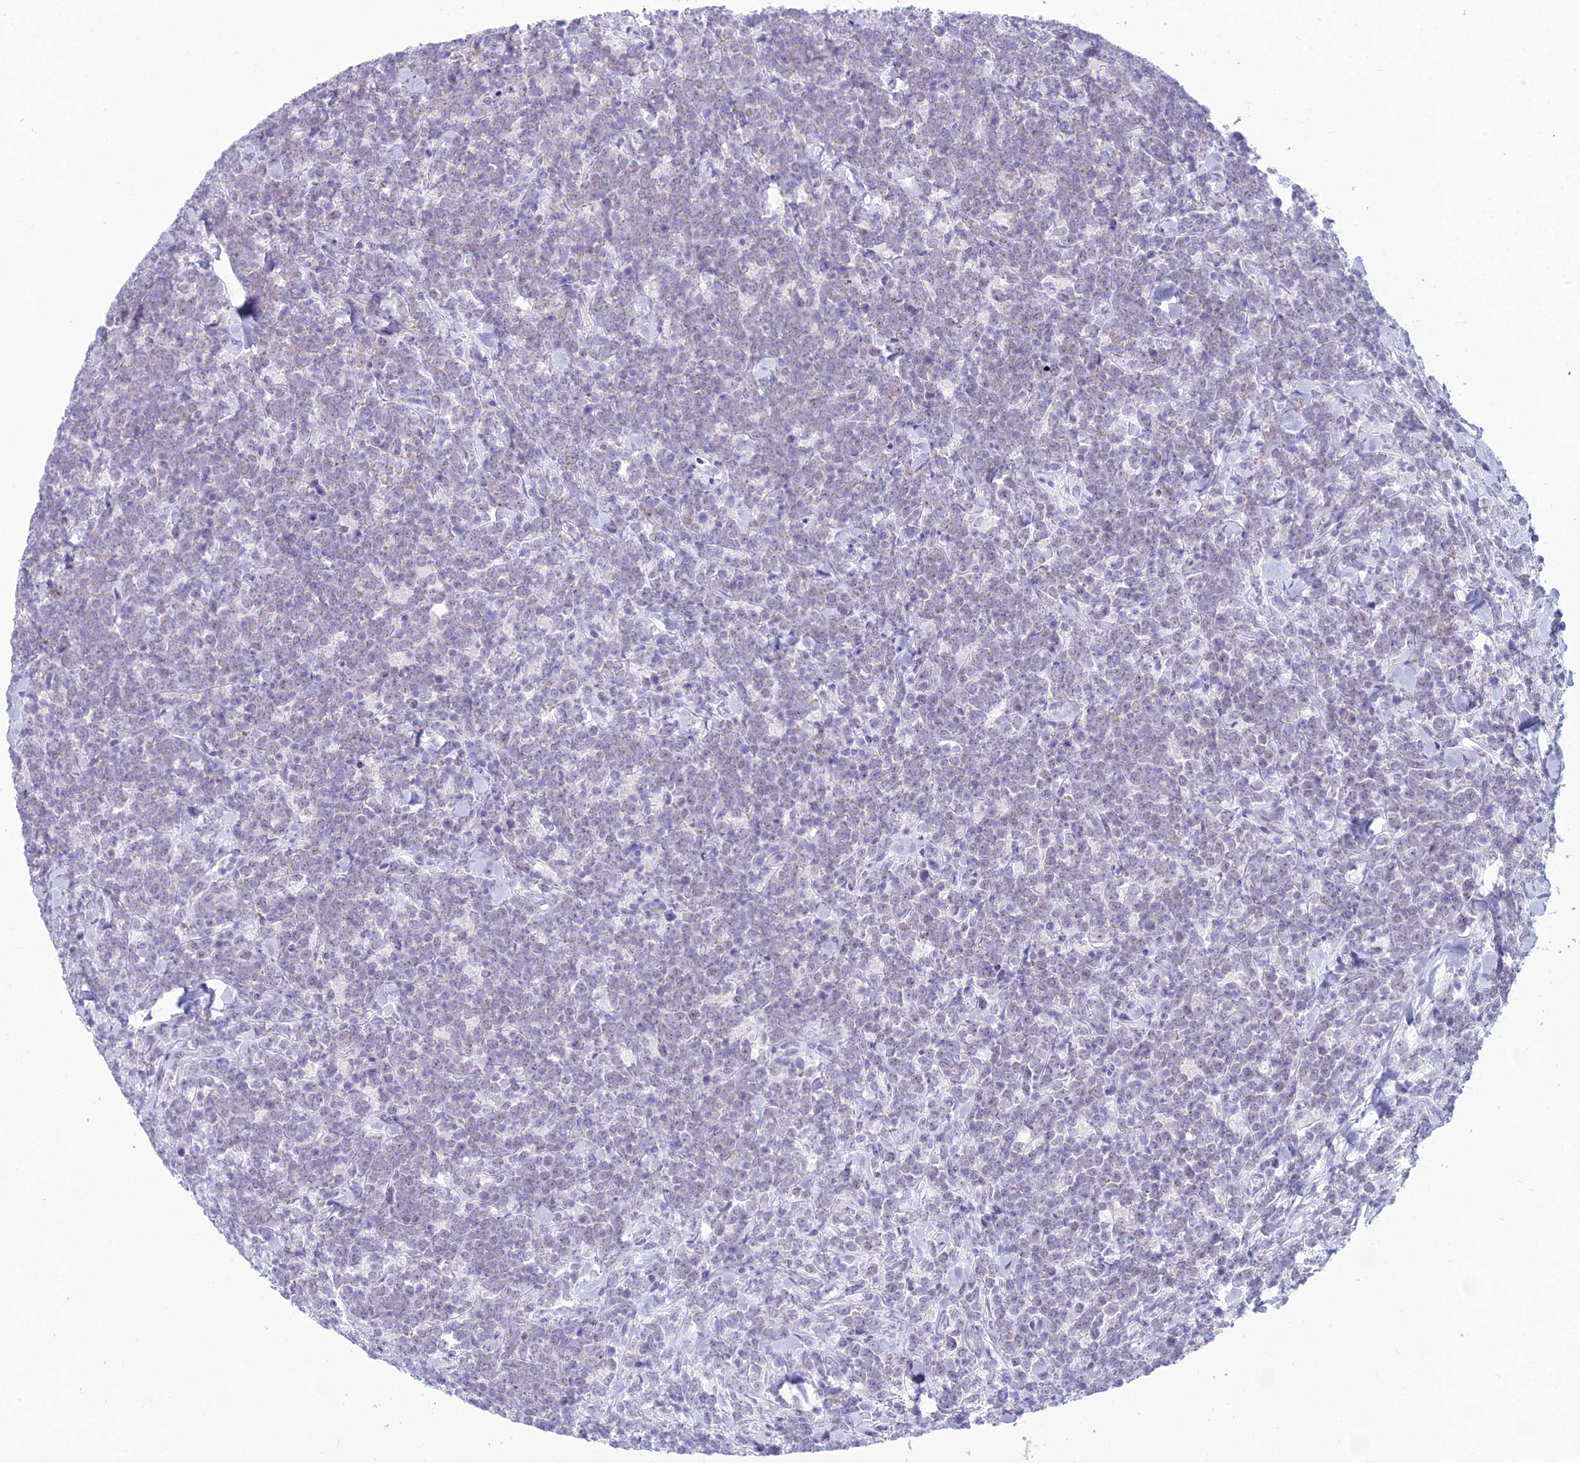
{"staining": {"intensity": "negative", "quantity": "none", "location": "none"}, "tissue": "lymphoma", "cell_type": "Tumor cells", "image_type": "cancer", "snomed": [{"axis": "morphology", "description": "Malignant lymphoma, non-Hodgkin's type, High grade"}, {"axis": "topography", "description": "Small intestine"}], "caption": "This histopathology image is of lymphoma stained with IHC to label a protein in brown with the nuclei are counter-stained blue. There is no expression in tumor cells.", "gene": "DHX40", "patient": {"sex": "male", "age": 8}}